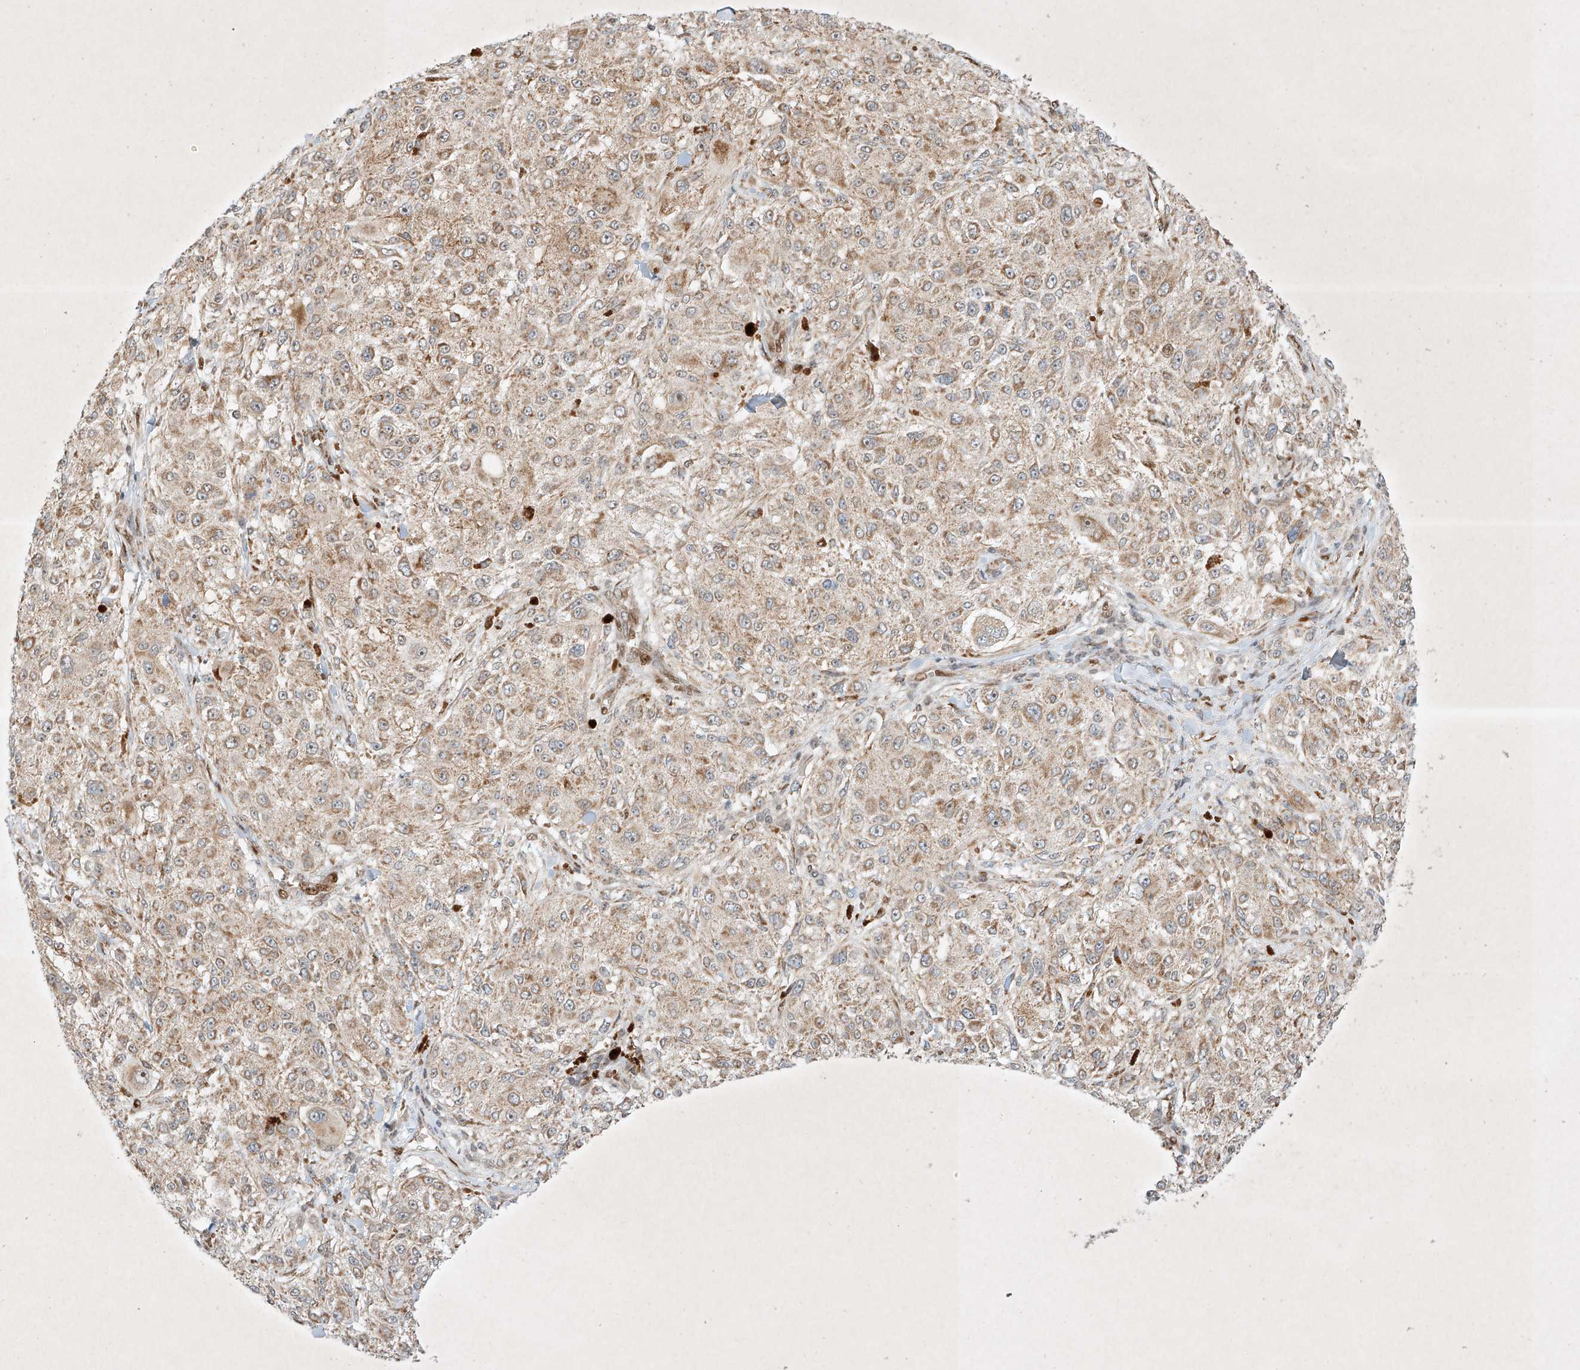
{"staining": {"intensity": "weak", "quantity": ">75%", "location": "cytoplasmic/membranous"}, "tissue": "melanoma", "cell_type": "Tumor cells", "image_type": "cancer", "snomed": [{"axis": "morphology", "description": "Necrosis, NOS"}, {"axis": "morphology", "description": "Malignant melanoma, NOS"}, {"axis": "topography", "description": "Skin"}], "caption": "Melanoma stained with DAB (3,3'-diaminobenzidine) IHC exhibits low levels of weak cytoplasmic/membranous staining in approximately >75% of tumor cells.", "gene": "EPG5", "patient": {"sex": "female", "age": 87}}